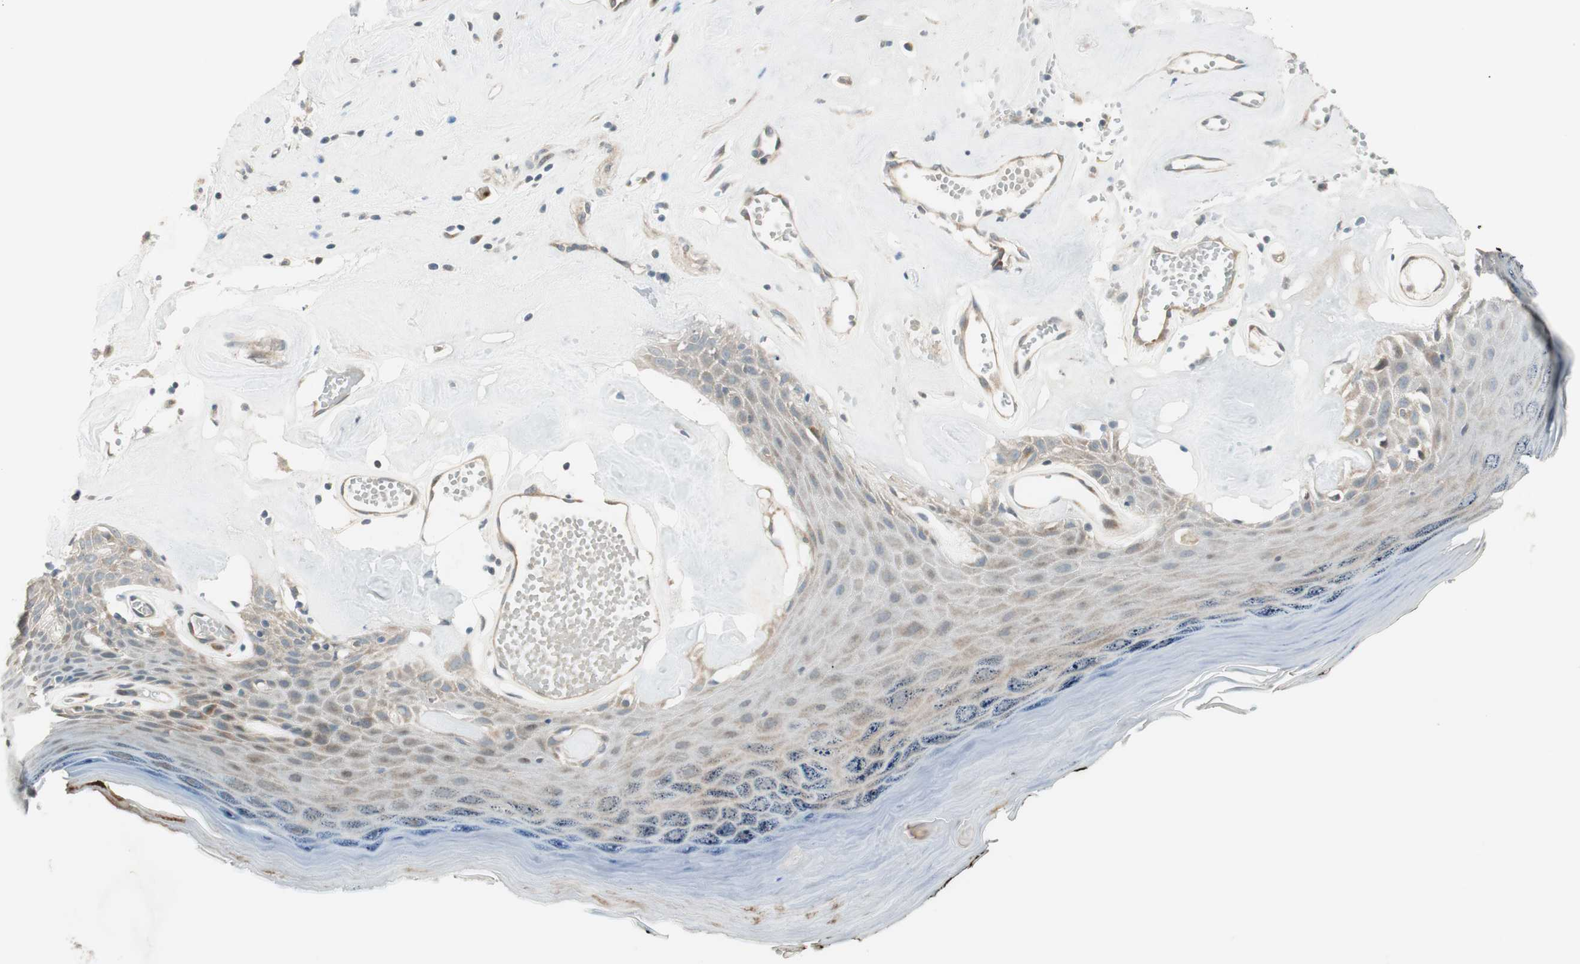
{"staining": {"intensity": "weak", "quantity": "25%-75%", "location": "cytoplasmic/membranous"}, "tissue": "skin", "cell_type": "Epidermal cells", "image_type": "normal", "snomed": [{"axis": "morphology", "description": "Normal tissue, NOS"}, {"axis": "morphology", "description": "Inflammation, NOS"}, {"axis": "topography", "description": "Vulva"}], "caption": "Skin stained with immunohistochemistry exhibits weak cytoplasmic/membranous staining in approximately 25%-75% of epidermal cells. The protein of interest is shown in brown color, while the nuclei are stained blue.", "gene": "CGRRF1", "patient": {"sex": "female", "age": 84}}